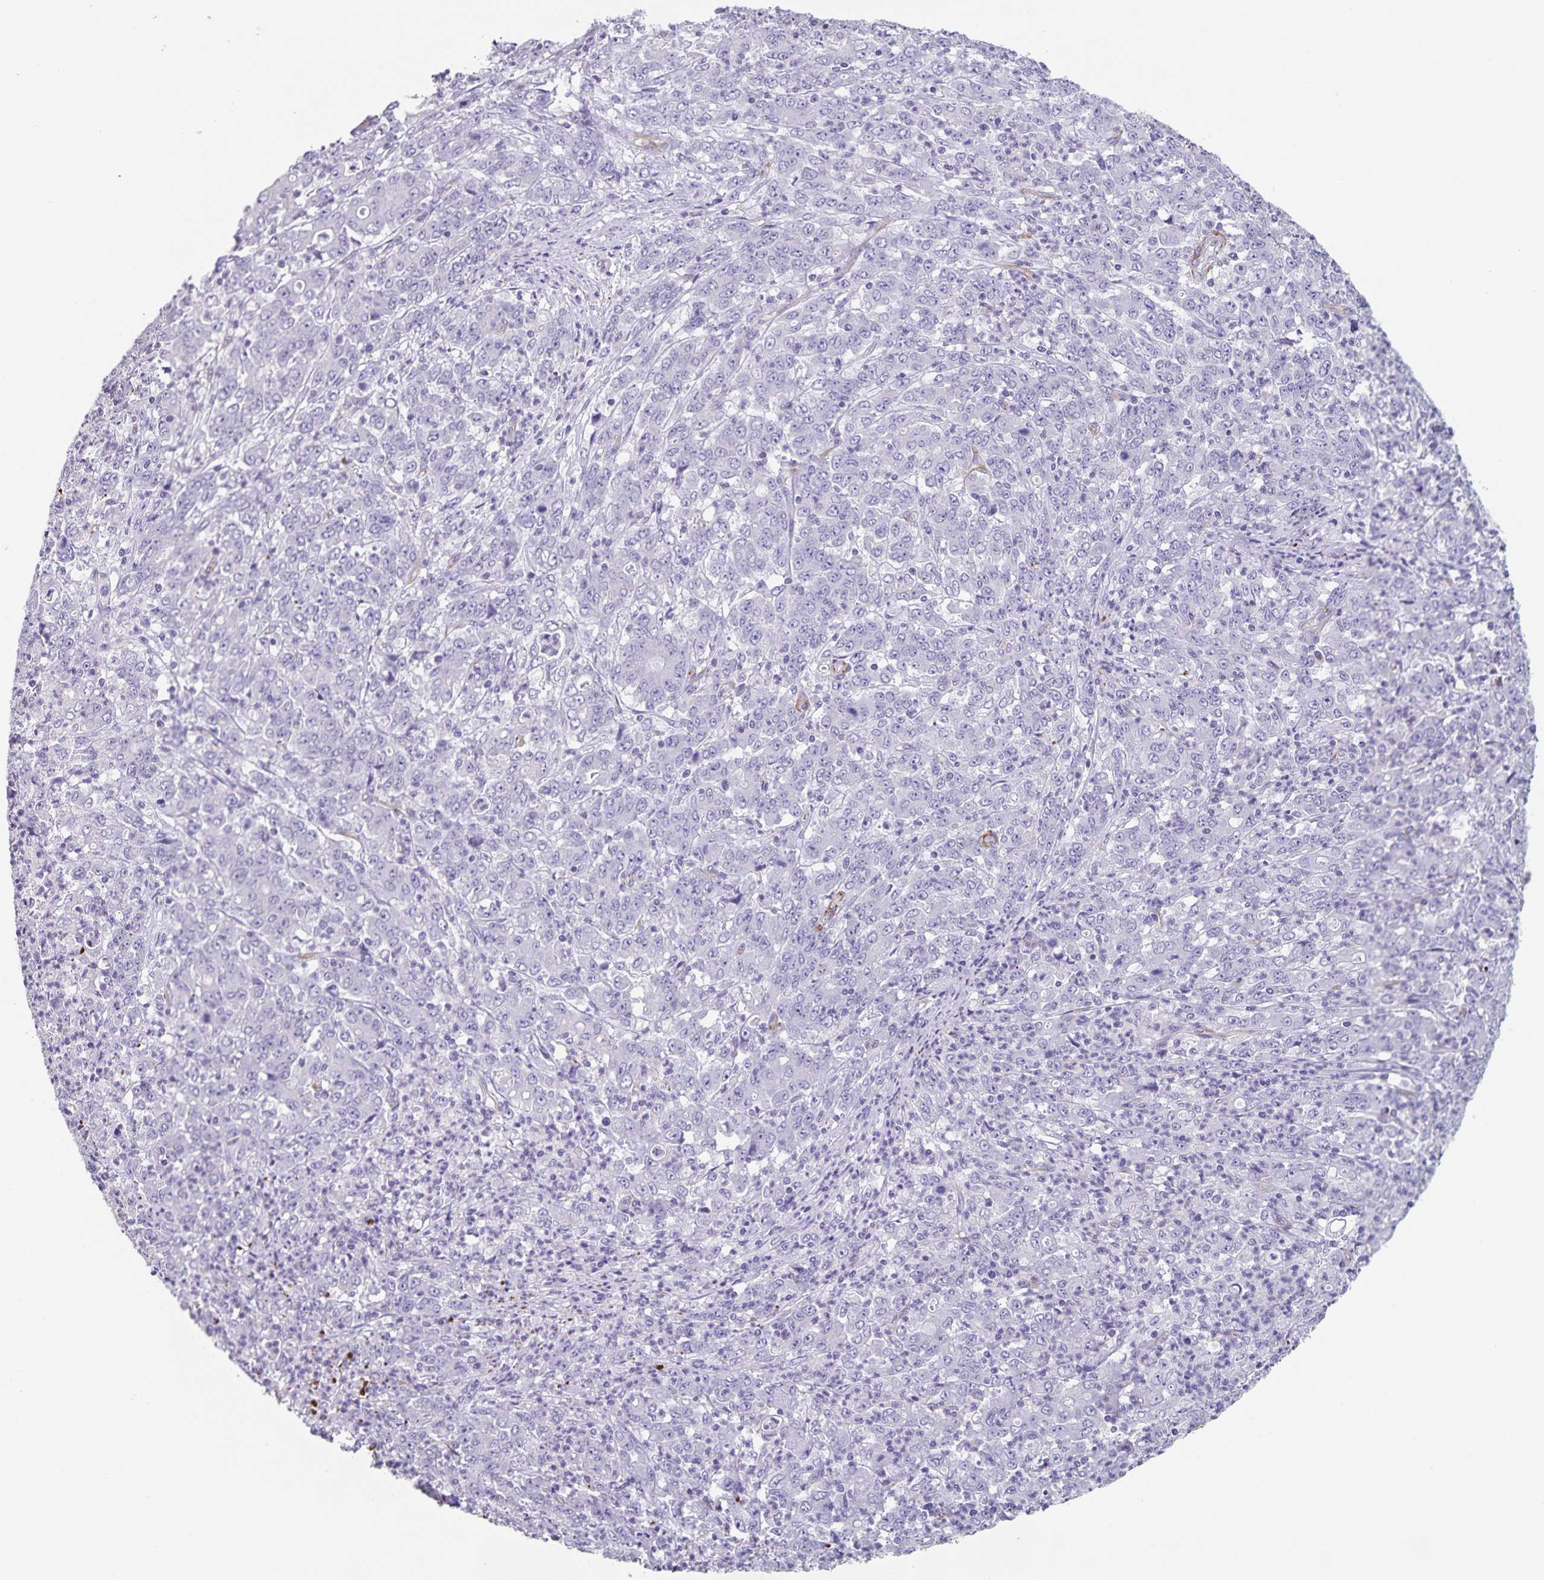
{"staining": {"intensity": "negative", "quantity": "none", "location": "none"}, "tissue": "stomach cancer", "cell_type": "Tumor cells", "image_type": "cancer", "snomed": [{"axis": "morphology", "description": "Adenocarcinoma, NOS"}, {"axis": "topography", "description": "Stomach, lower"}], "caption": "This is an immunohistochemistry (IHC) micrograph of stomach cancer. There is no expression in tumor cells.", "gene": "SYNM", "patient": {"sex": "female", "age": 71}}